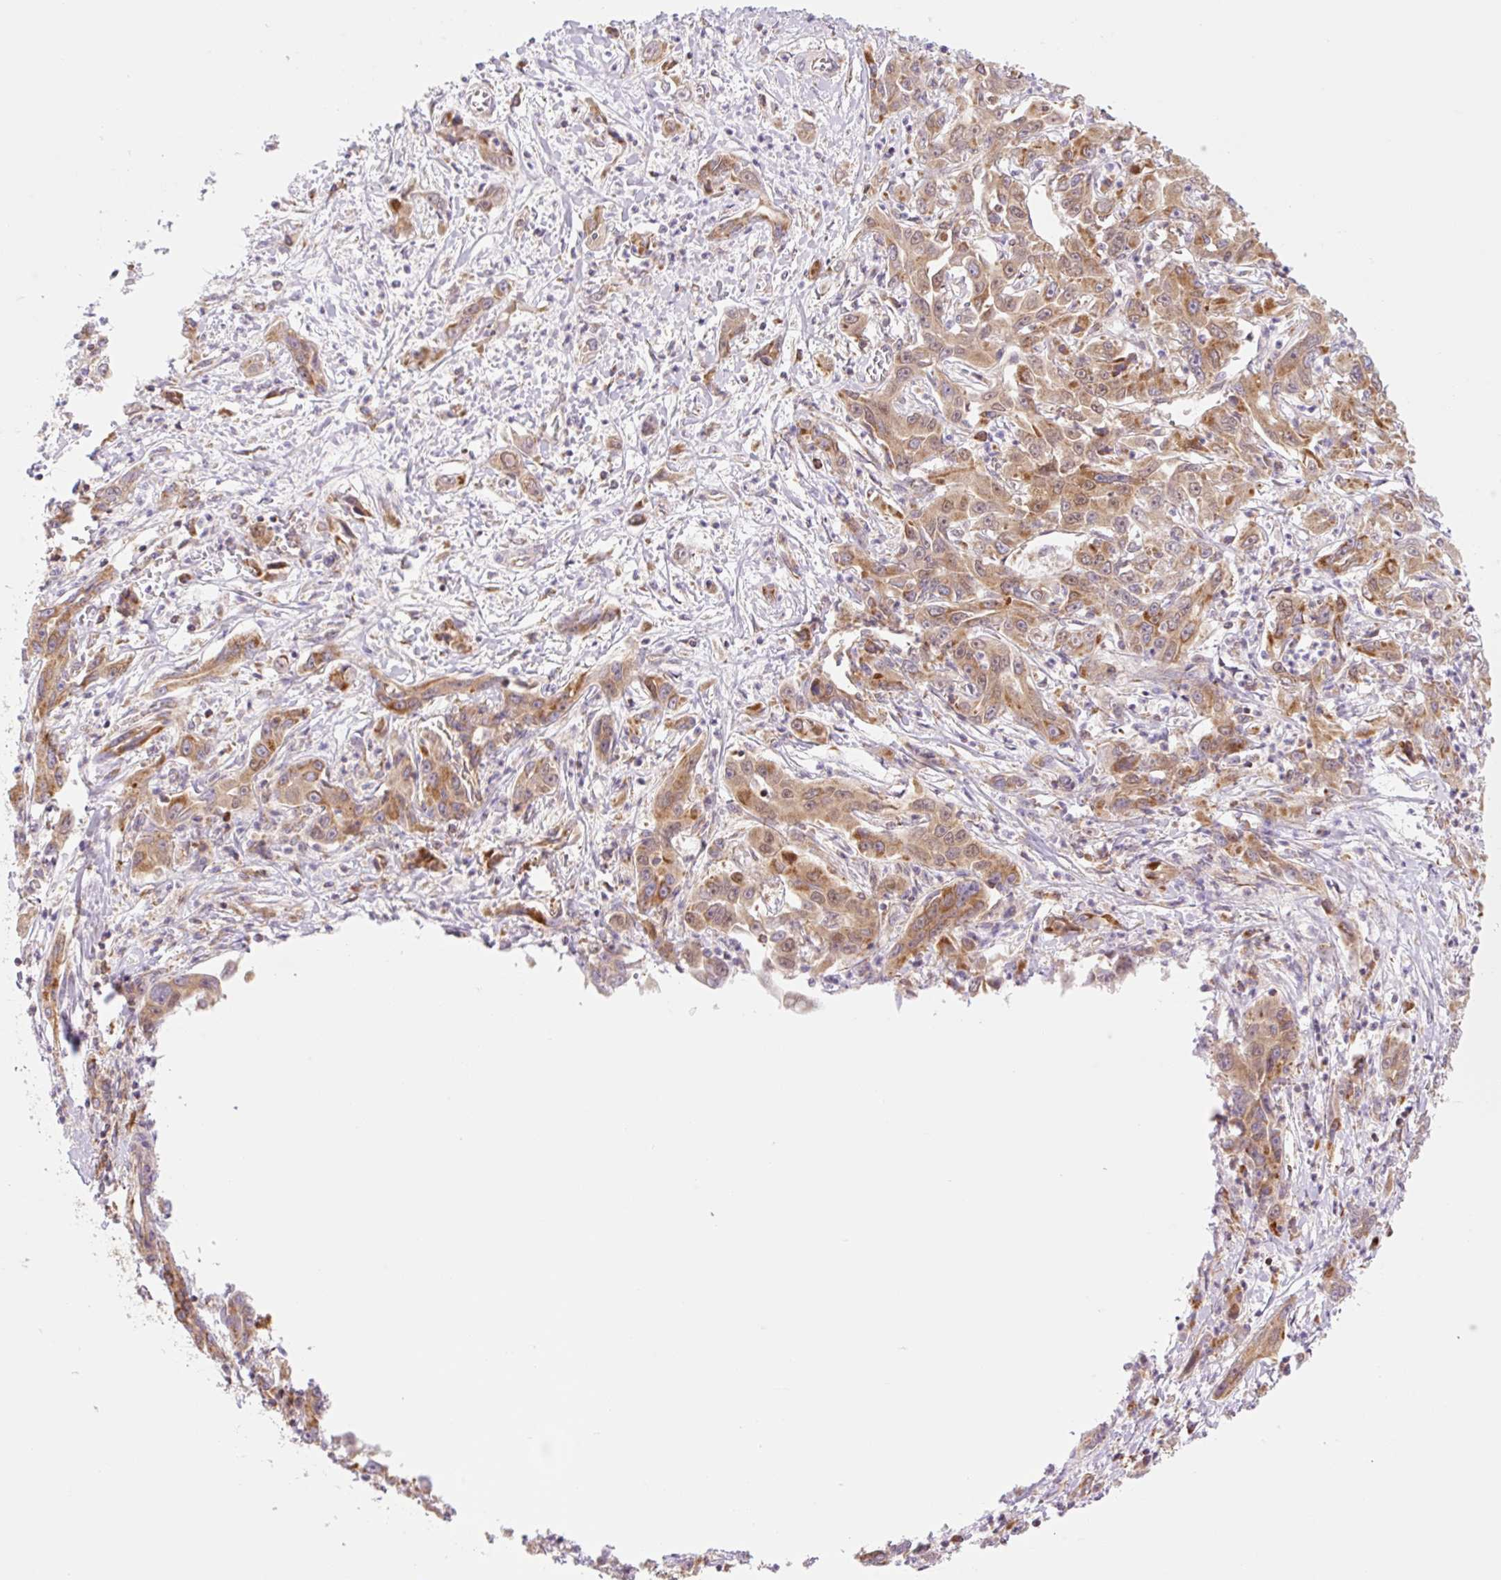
{"staining": {"intensity": "moderate", "quantity": ">75%", "location": "cytoplasmic/membranous"}, "tissue": "liver cancer", "cell_type": "Tumor cells", "image_type": "cancer", "snomed": [{"axis": "morphology", "description": "Carcinoma, Hepatocellular, NOS"}, {"axis": "topography", "description": "Liver"}], "caption": "DAB (3,3'-diaminobenzidine) immunohistochemical staining of human hepatocellular carcinoma (liver) reveals moderate cytoplasmic/membranous protein expression in about >75% of tumor cells. The staining was performed using DAB (3,3'-diaminobenzidine), with brown indicating positive protein expression. Nuclei are stained blue with hematoxylin.", "gene": "GOSR2", "patient": {"sex": "male", "age": 63}}